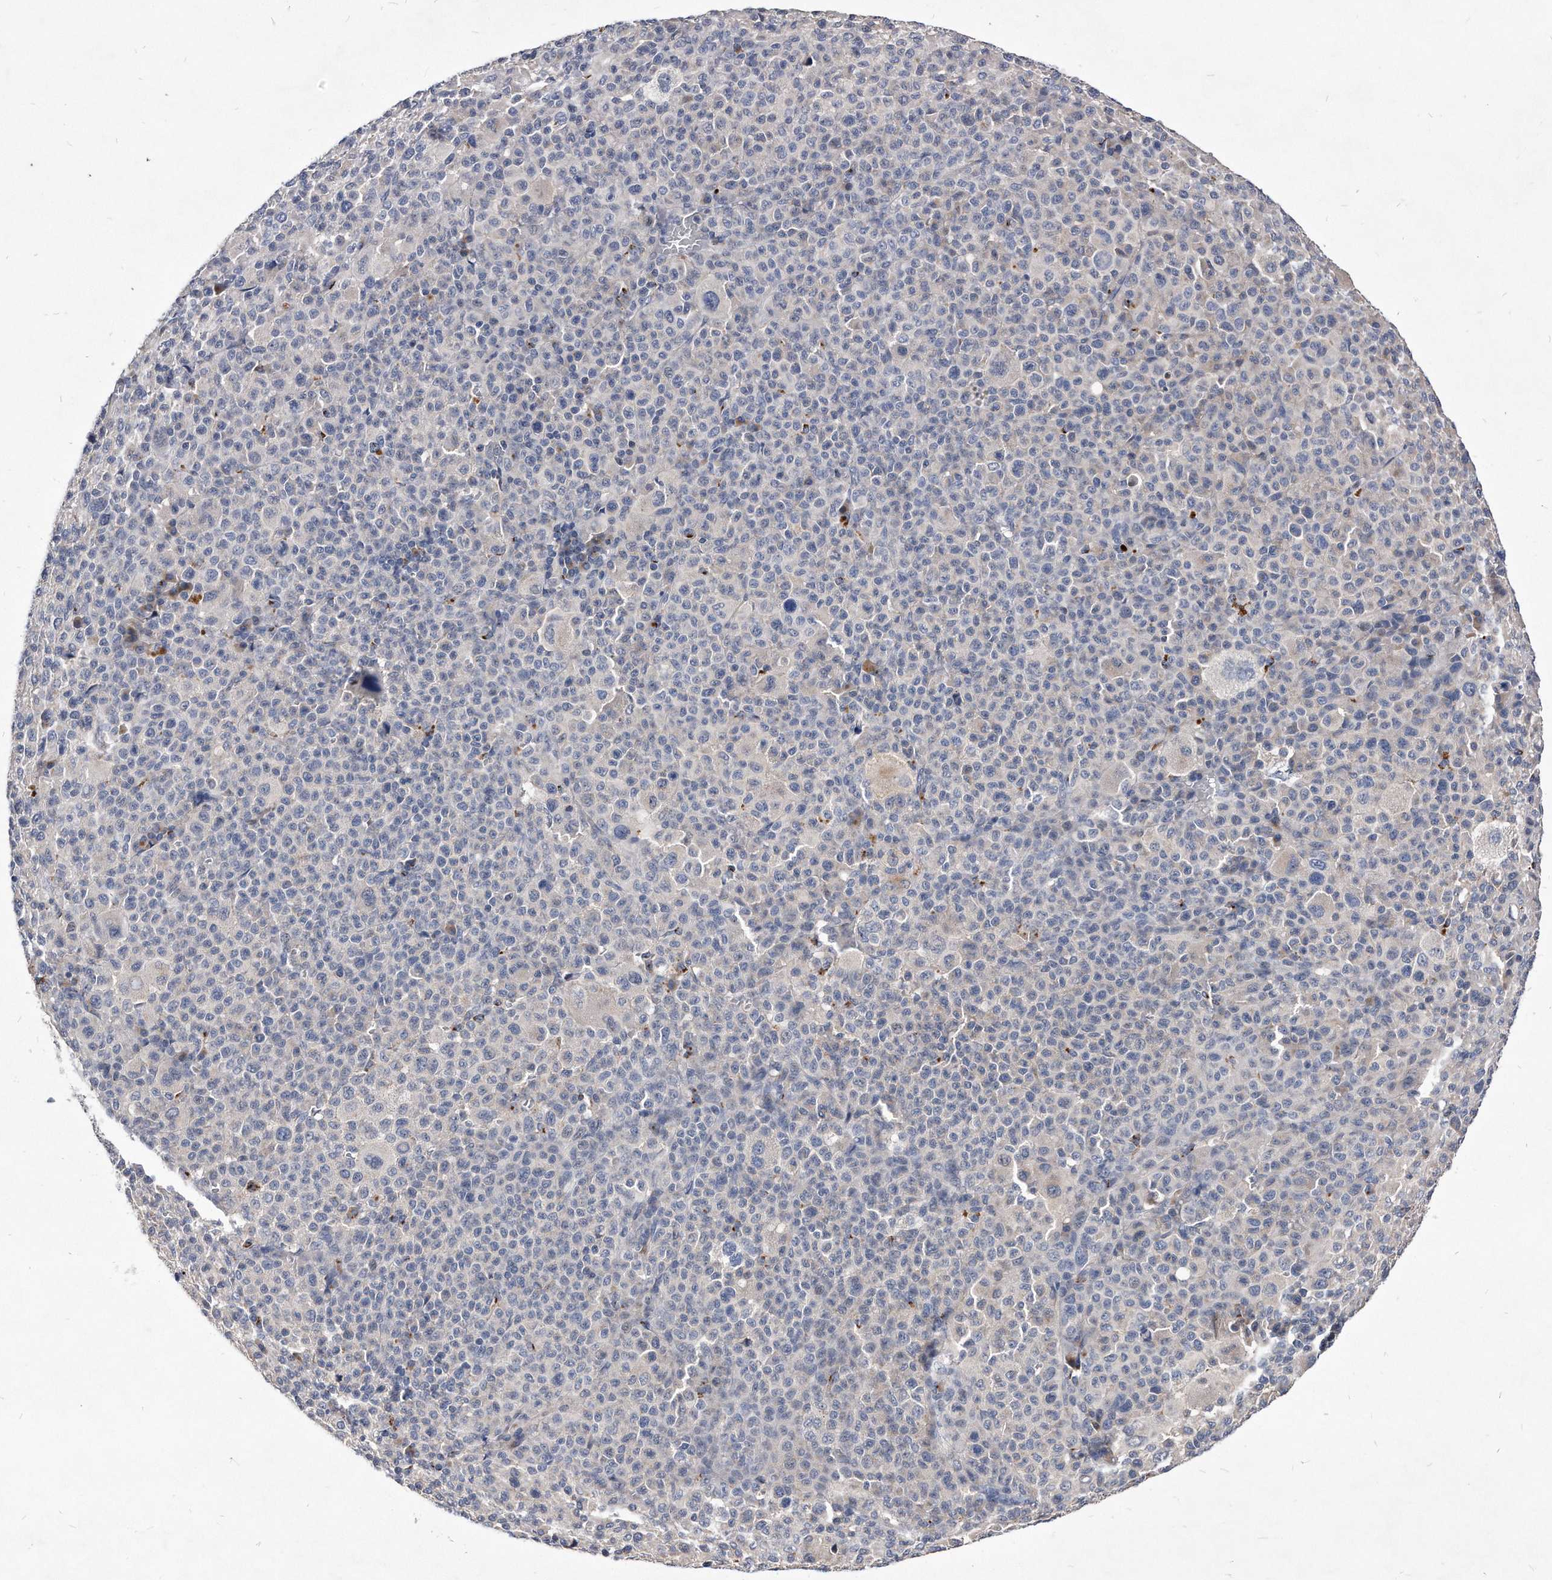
{"staining": {"intensity": "negative", "quantity": "none", "location": "none"}, "tissue": "melanoma", "cell_type": "Tumor cells", "image_type": "cancer", "snomed": [{"axis": "morphology", "description": "Malignant melanoma, Metastatic site"}, {"axis": "topography", "description": "Skin"}], "caption": "The photomicrograph demonstrates no staining of tumor cells in melanoma.", "gene": "MGAT4A", "patient": {"sex": "female", "age": 74}}